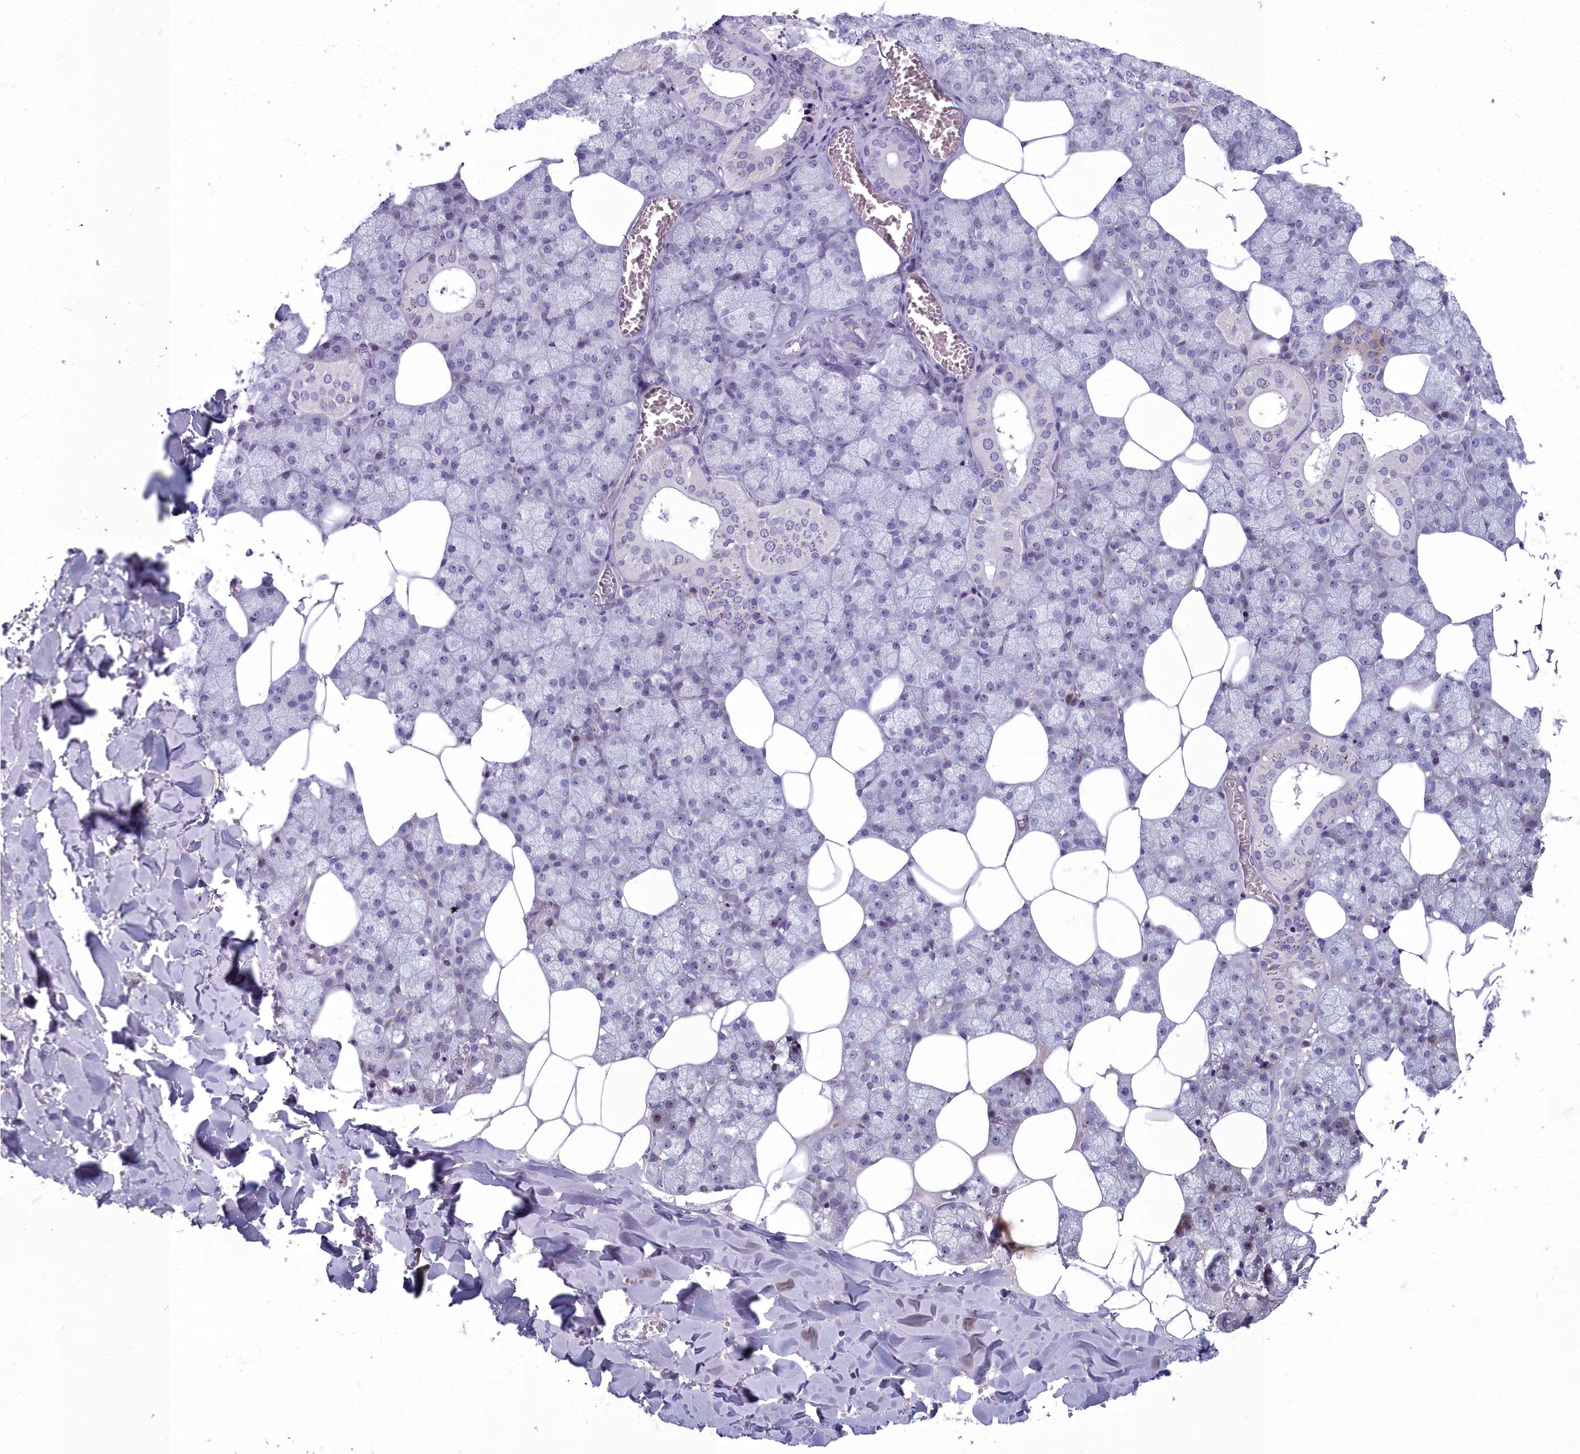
{"staining": {"intensity": "negative", "quantity": "none", "location": "none"}, "tissue": "salivary gland", "cell_type": "Glandular cells", "image_type": "normal", "snomed": [{"axis": "morphology", "description": "Normal tissue, NOS"}, {"axis": "topography", "description": "Salivary gland"}], "caption": "An immunohistochemistry photomicrograph of benign salivary gland is shown. There is no staining in glandular cells of salivary gland. (Immunohistochemistry, brightfield microscopy, high magnification).", "gene": "INSYN2A", "patient": {"sex": "male", "age": 62}}